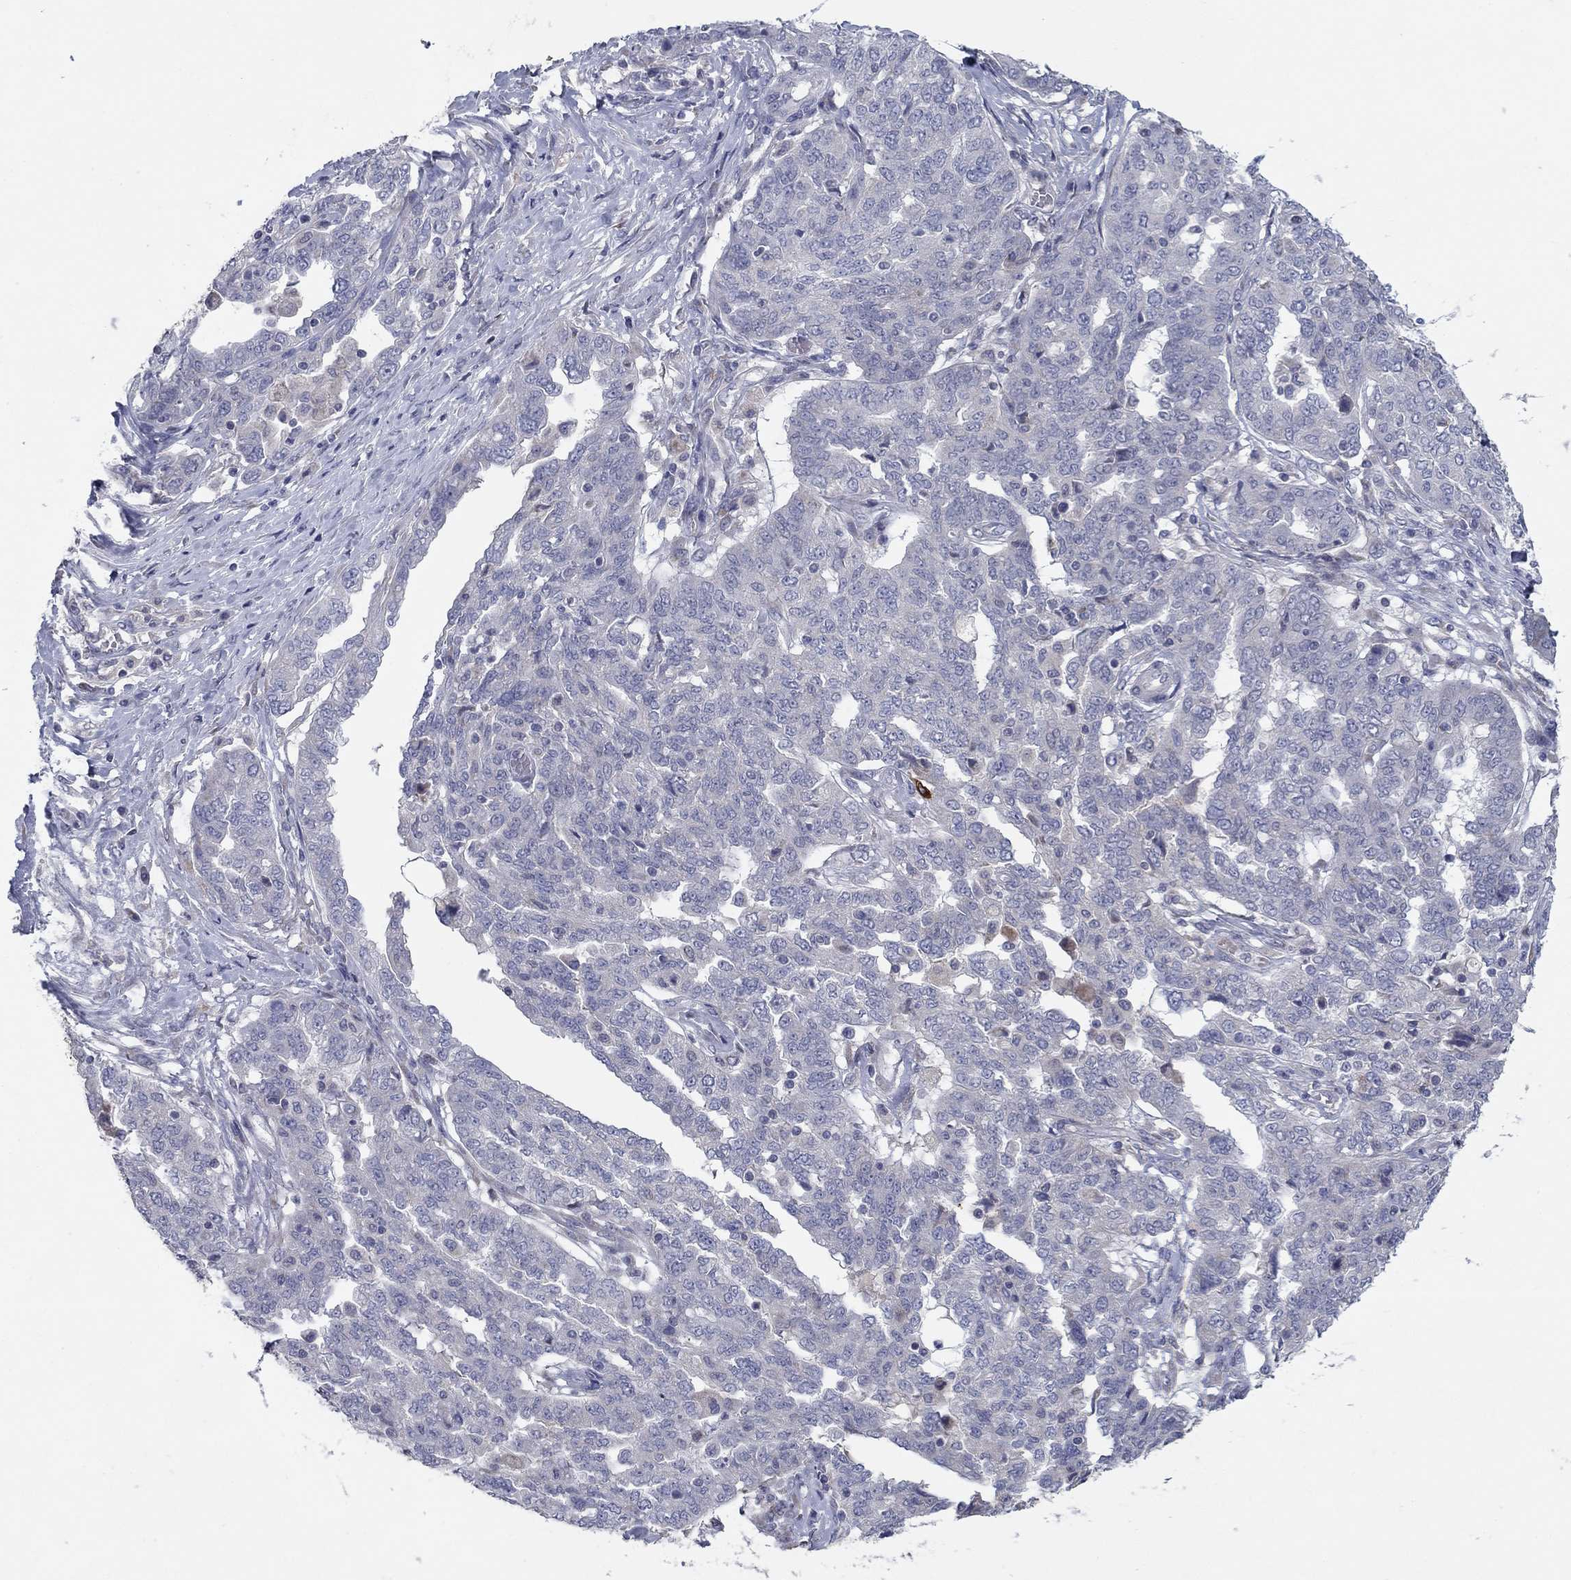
{"staining": {"intensity": "negative", "quantity": "none", "location": "none"}, "tissue": "ovarian cancer", "cell_type": "Tumor cells", "image_type": "cancer", "snomed": [{"axis": "morphology", "description": "Cystadenocarcinoma, serous, NOS"}, {"axis": "topography", "description": "Ovary"}], "caption": "Human ovarian serous cystadenocarcinoma stained for a protein using immunohistochemistry (IHC) exhibits no expression in tumor cells.", "gene": "PTGDS", "patient": {"sex": "female", "age": 67}}